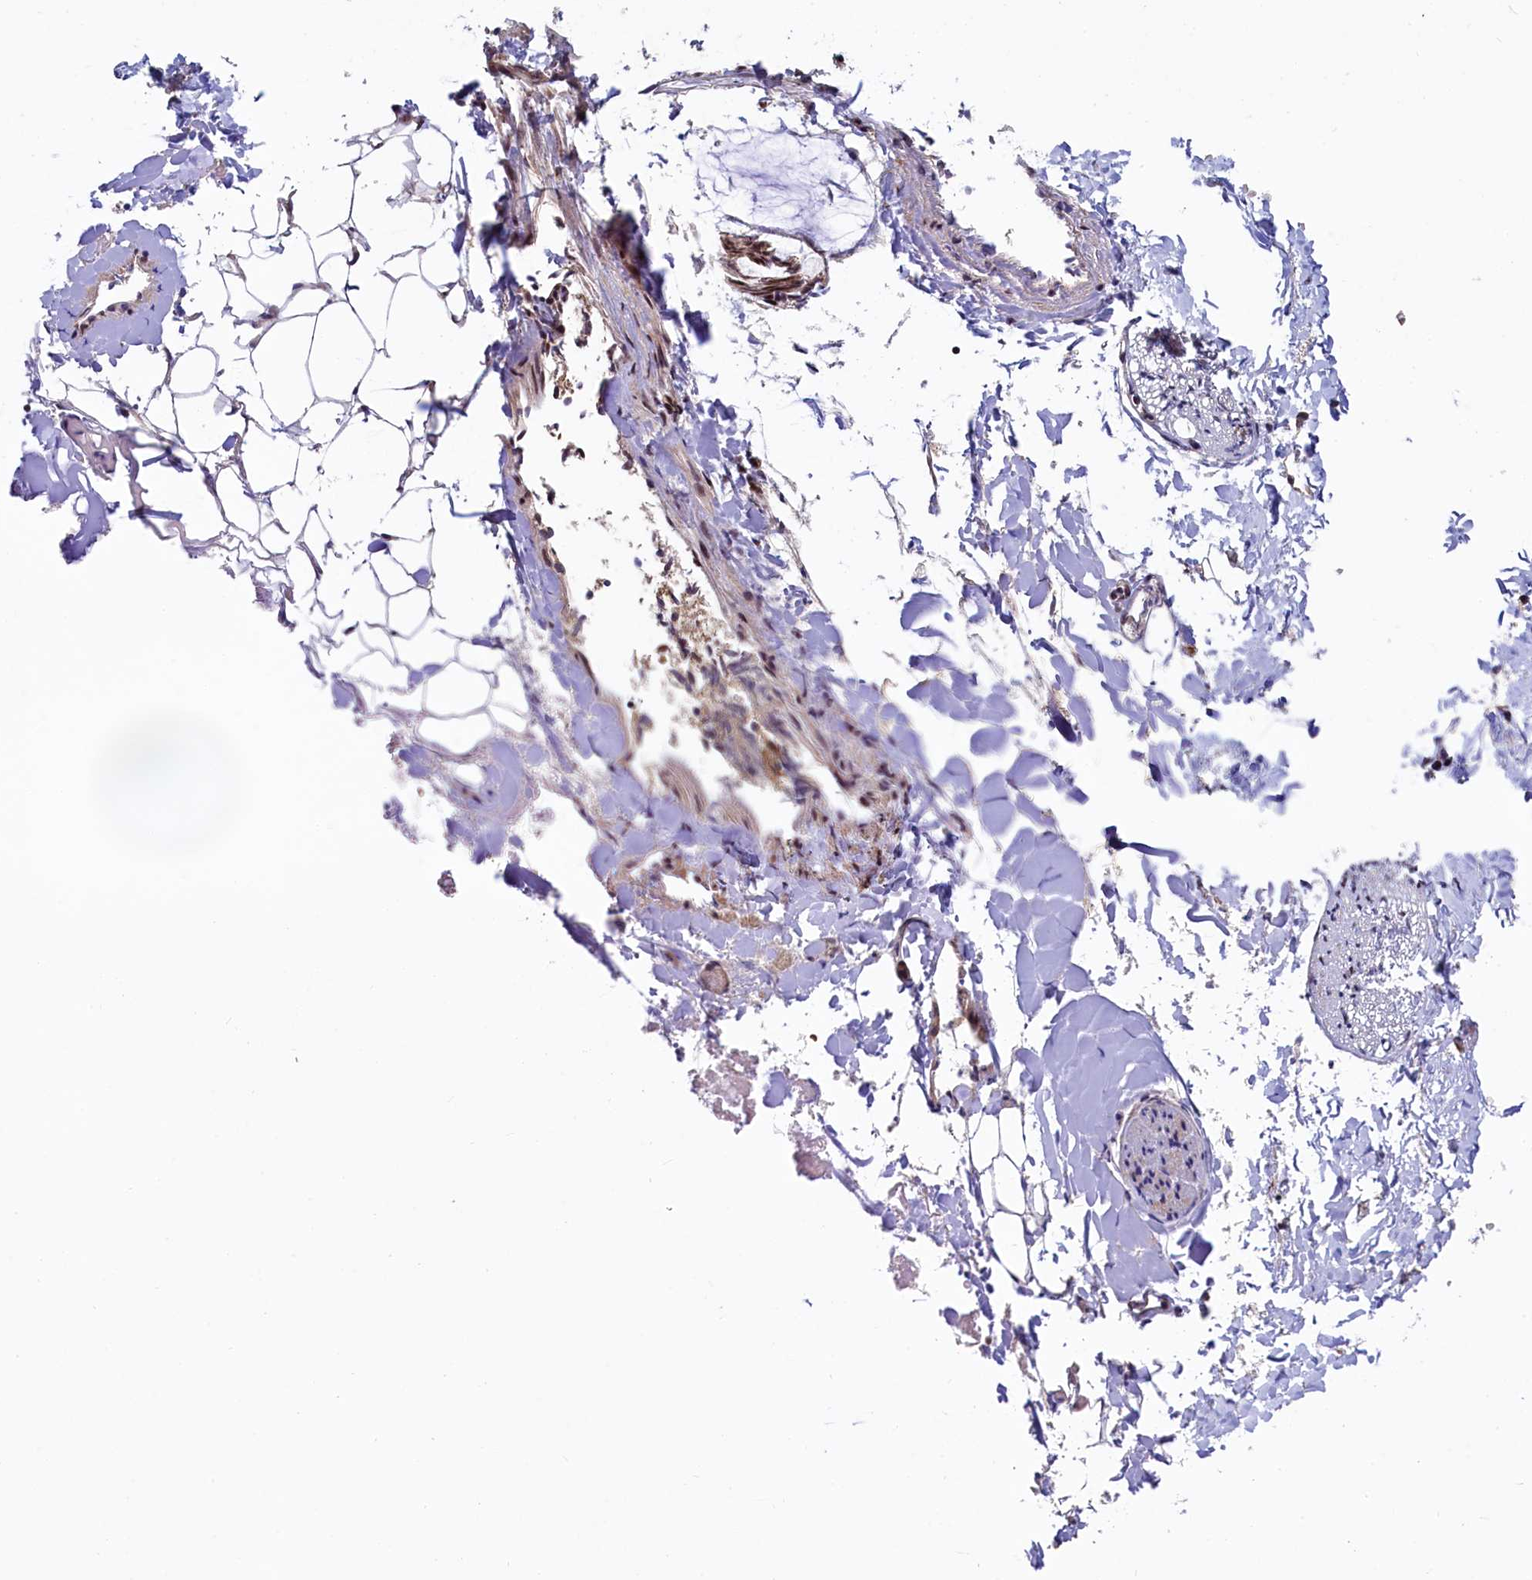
{"staining": {"intensity": "moderate", "quantity": ">75%", "location": "cytoplasmic/membranous,nuclear"}, "tissue": "adipose tissue", "cell_type": "Adipocytes", "image_type": "normal", "snomed": [{"axis": "morphology", "description": "Normal tissue, NOS"}, {"axis": "morphology", "description": "Adenocarcinoma, NOS"}, {"axis": "topography", "description": "Smooth muscle"}, {"axis": "topography", "description": "Colon"}], "caption": "Immunohistochemistry (IHC) (DAB) staining of normal human adipose tissue demonstrates moderate cytoplasmic/membranous,nuclear protein expression in about >75% of adipocytes.", "gene": "LEO1", "patient": {"sex": "male", "age": 14}}